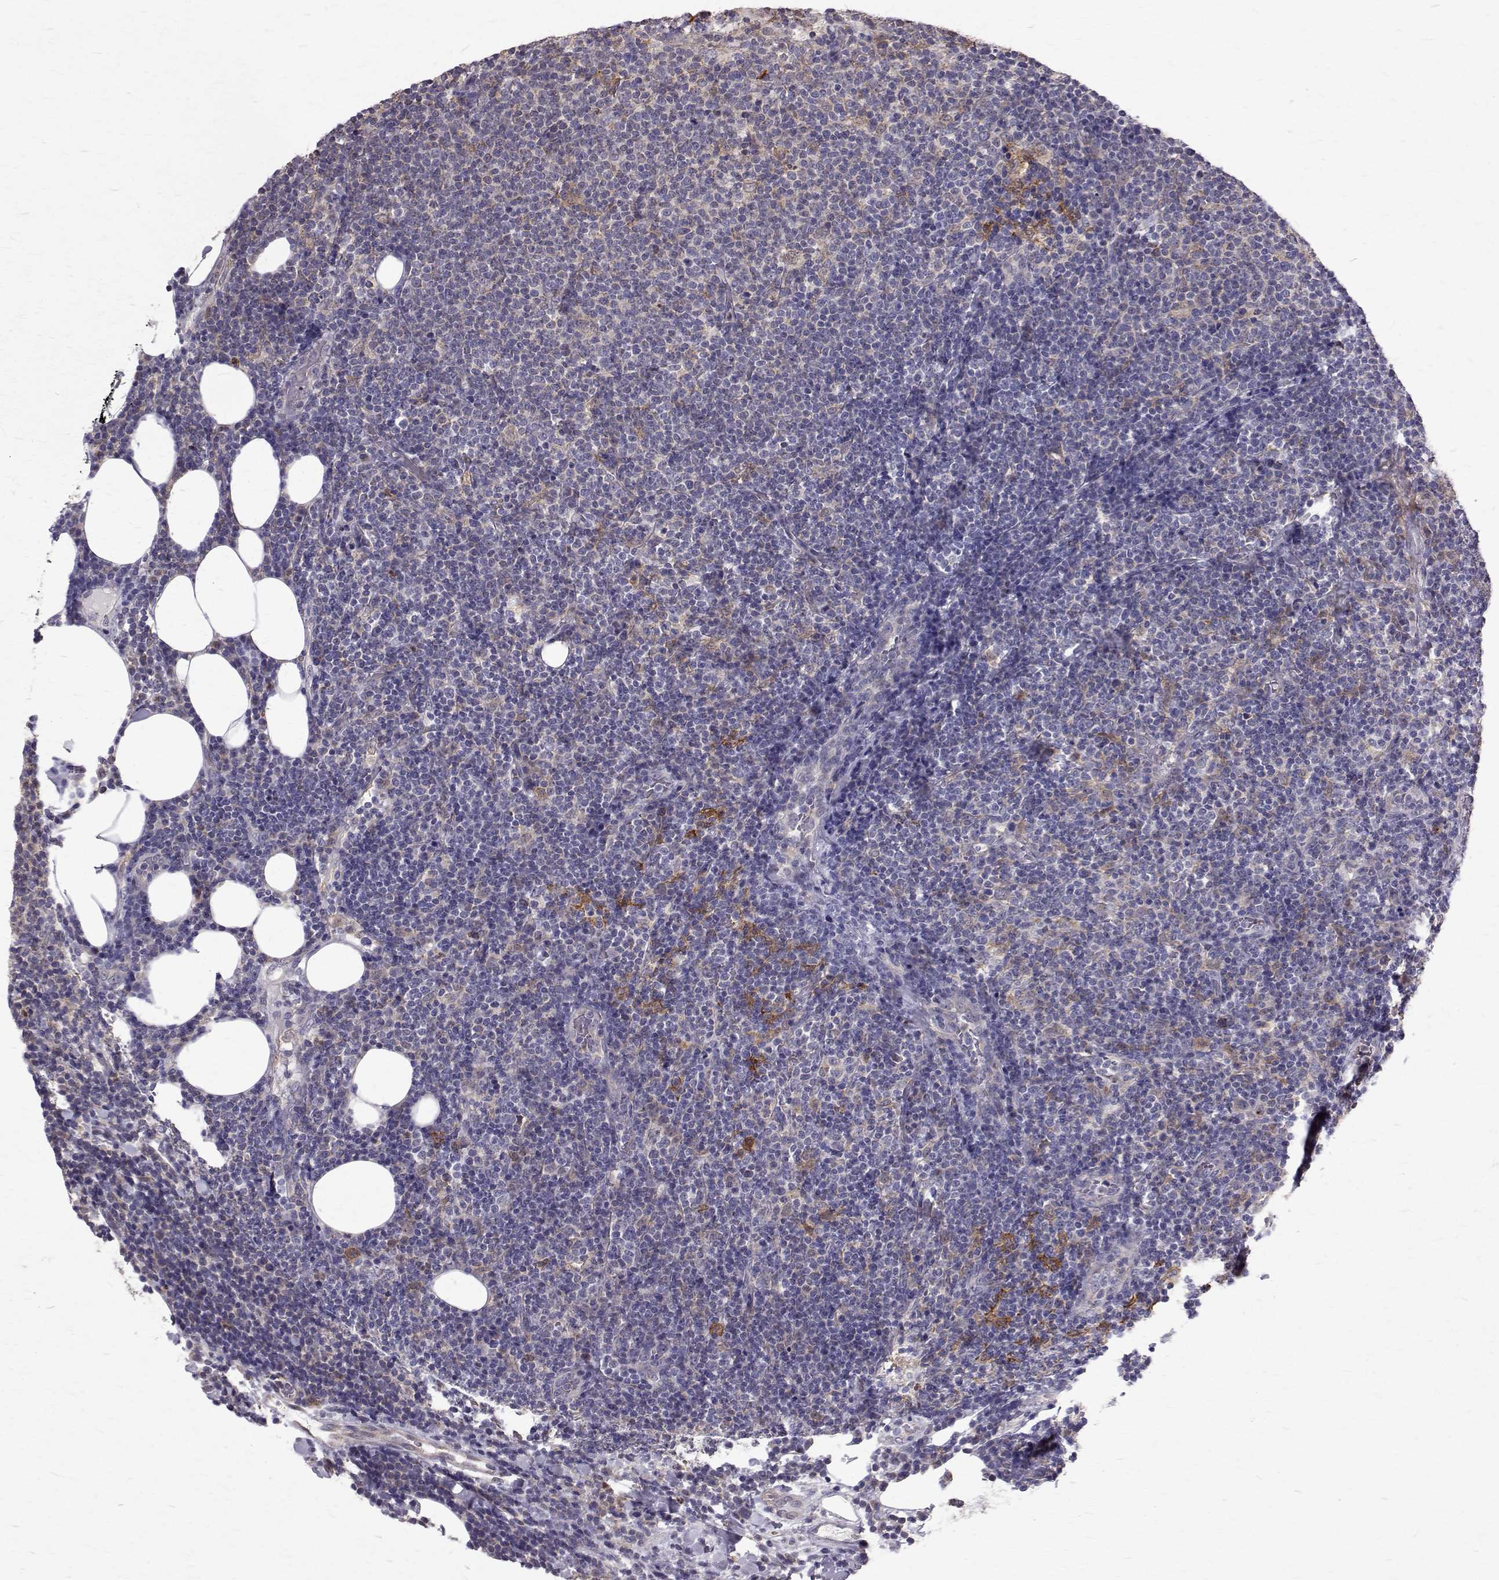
{"staining": {"intensity": "moderate", "quantity": "<25%", "location": "cytoplasmic/membranous"}, "tissue": "lymphoma", "cell_type": "Tumor cells", "image_type": "cancer", "snomed": [{"axis": "morphology", "description": "Malignant lymphoma, non-Hodgkin's type, High grade"}, {"axis": "topography", "description": "Lymph node"}], "caption": "Immunohistochemistry (IHC) of high-grade malignant lymphoma, non-Hodgkin's type exhibits low levels of moderate cytoplasmic/membranous staining in approximately <25% of tumor cells. The staining is performed using DAB (3,3'-diaminobenzidine) brown chromogen to label protein expression. The nuclei are counter-stained blue using hematoxylin.", "gene": "CCDC89", "patient": {"sex": "male", "age": 61}}